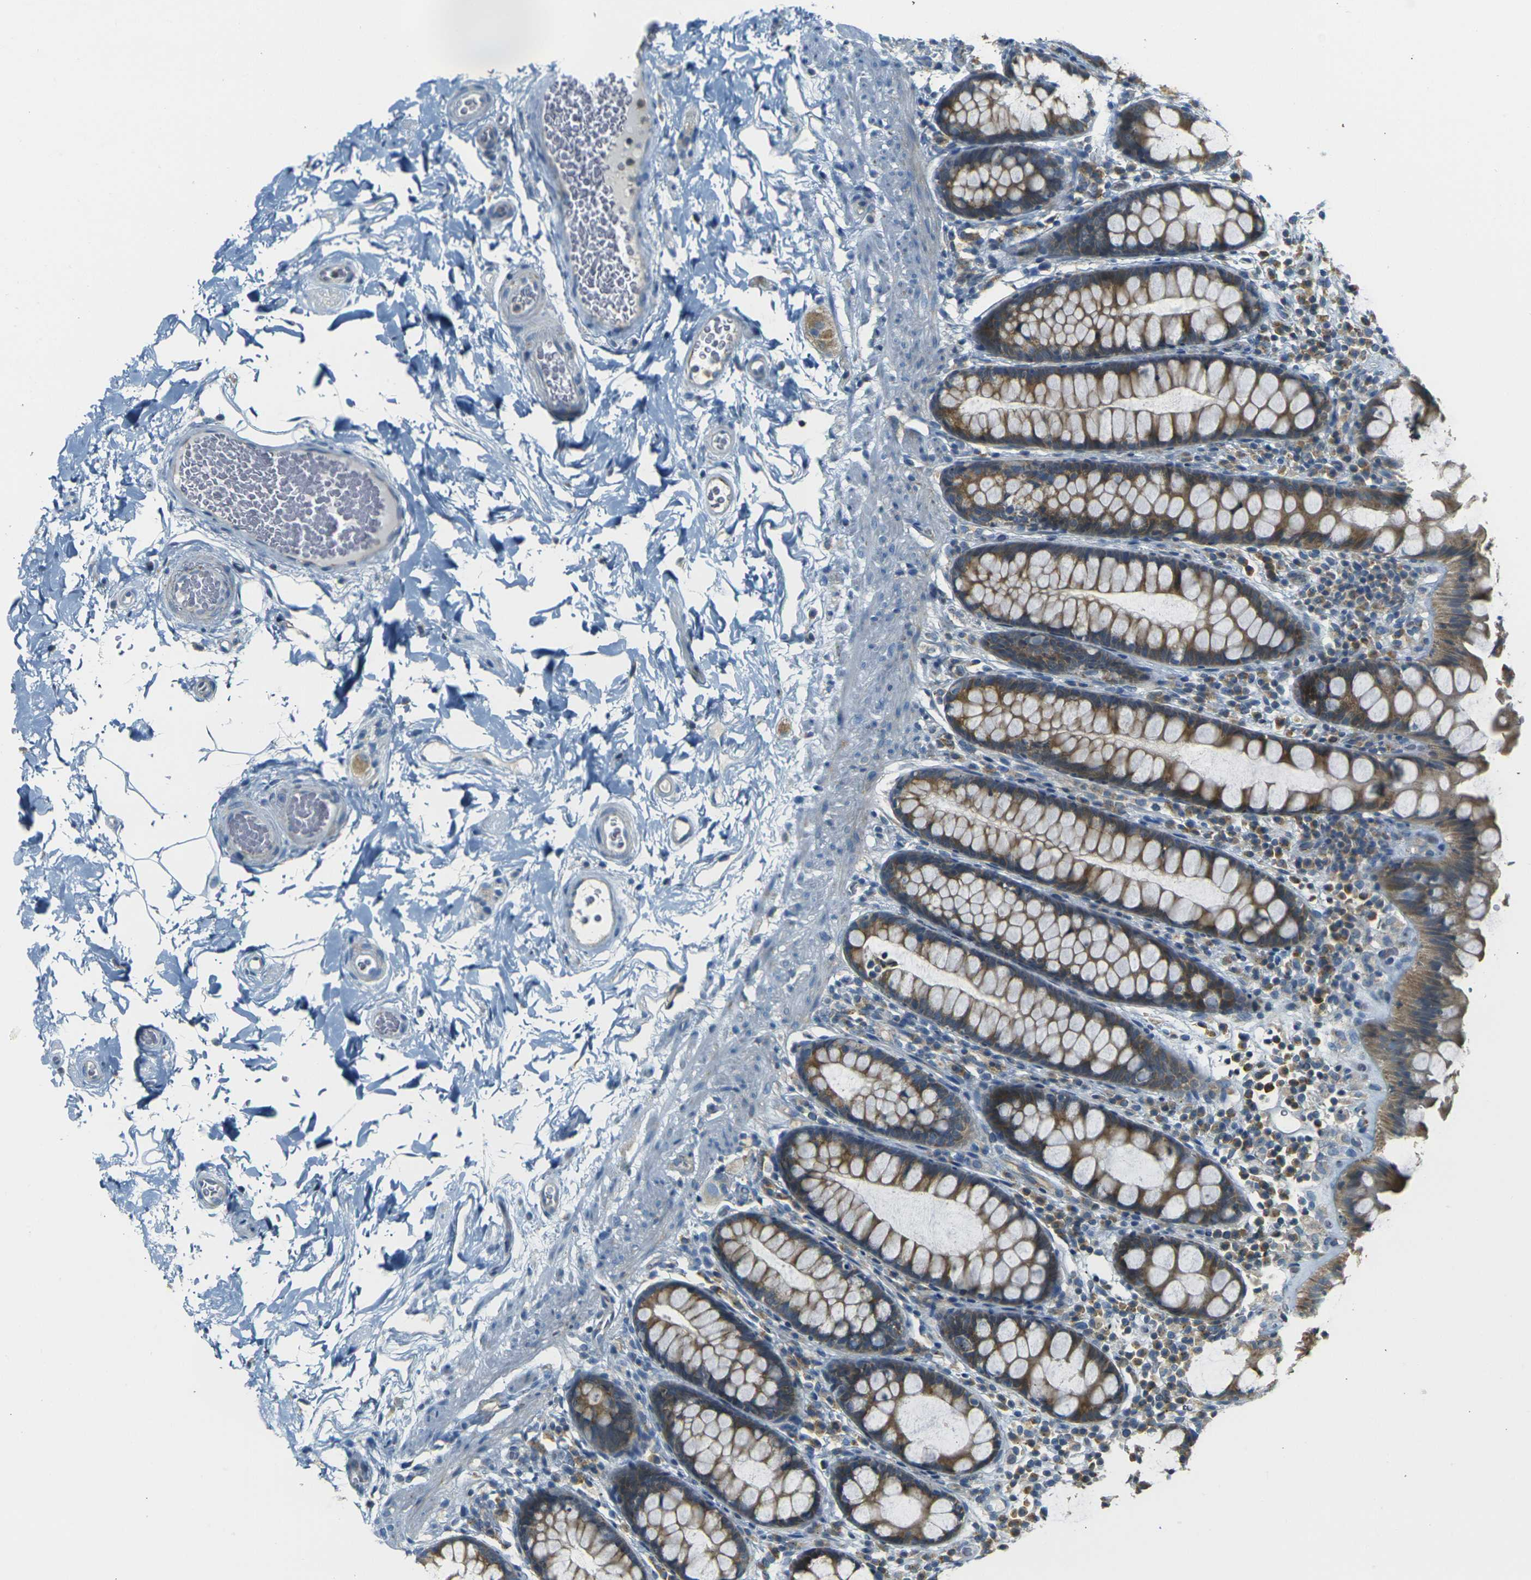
{"staining": {"intensity": "negative", "quantity": "none", "location": "none"}, "tissue": "colon", "cell_type": "Endothelial cells", "image_type": "normal", "snomed": [{"axis": "morphology", "description": "Normal tissue, NOS"}, {"axis": "topography", "description": "Colon"}], "caption": "This micrograph is of unremarkable colon stained with immunohistochemistry to label a protein in brown with the nuclei are counter-stained blue. There is no expression in endothelial cells.", "gene": "PARD6B", "patient": {"sex": "female", "age": 80}}